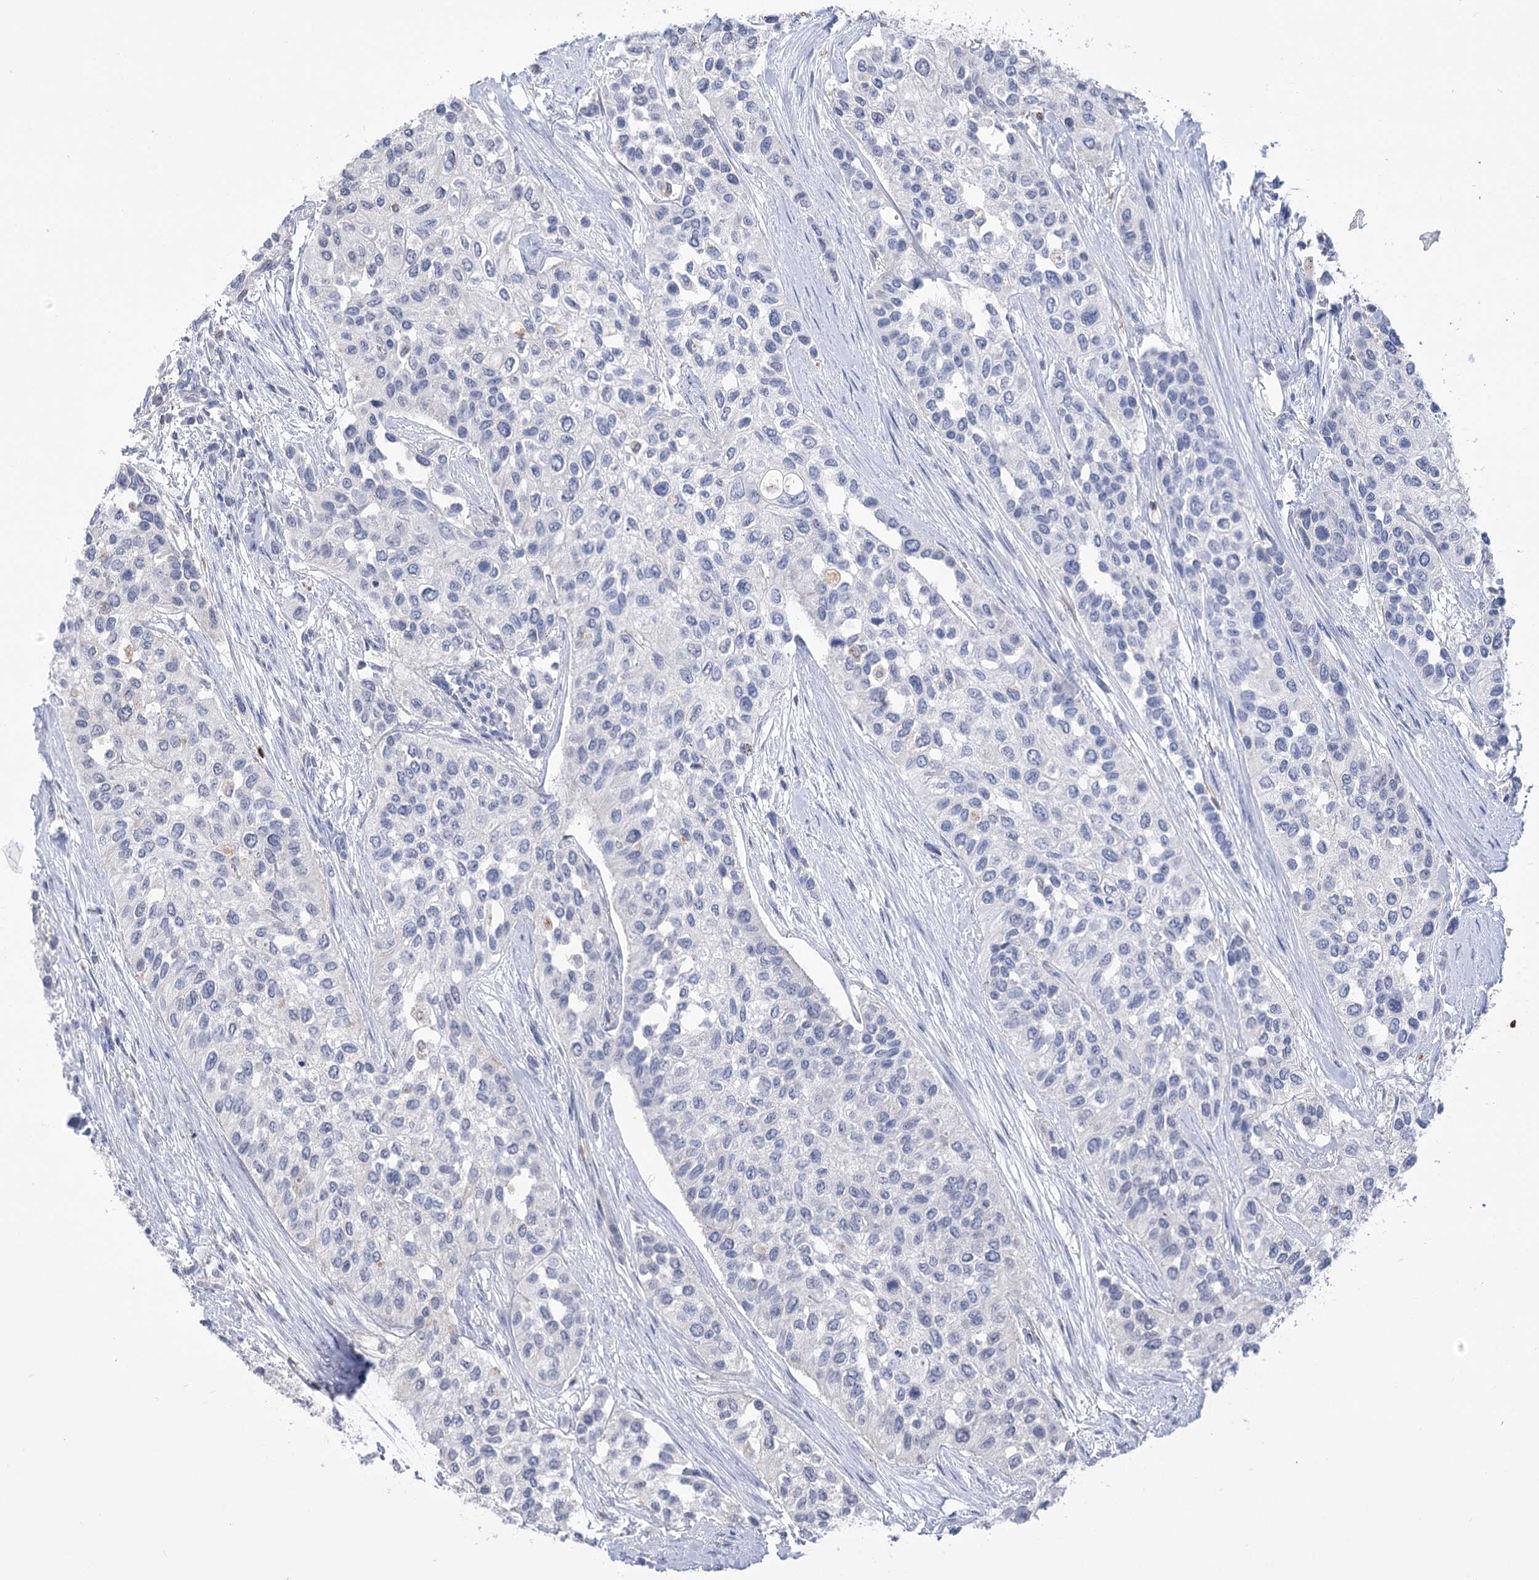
{"staining": {"intensity": "negative", "quantity": "none", "location": "none"}, "tissue": "urothelial cancer", "cell_type": "Tumor cells", "image_type": "cancer", "snomed": [{"axis": "morphology", "description": "Normal tissue, NOS"}, {"axis": "morphology", "description": "Urothelial carcinoma, High grade"}, {"axis": "topography", "description": "Vascular tissue"}, {"axis": "topography", "description": "Urinary bladder"}], "caption": "Urothelial cancer was stained to show a protein in brown. There is no significant positivity in tumor cells.", "gene": "SIAE", "patient": {"sex": "female", "age": 56}}